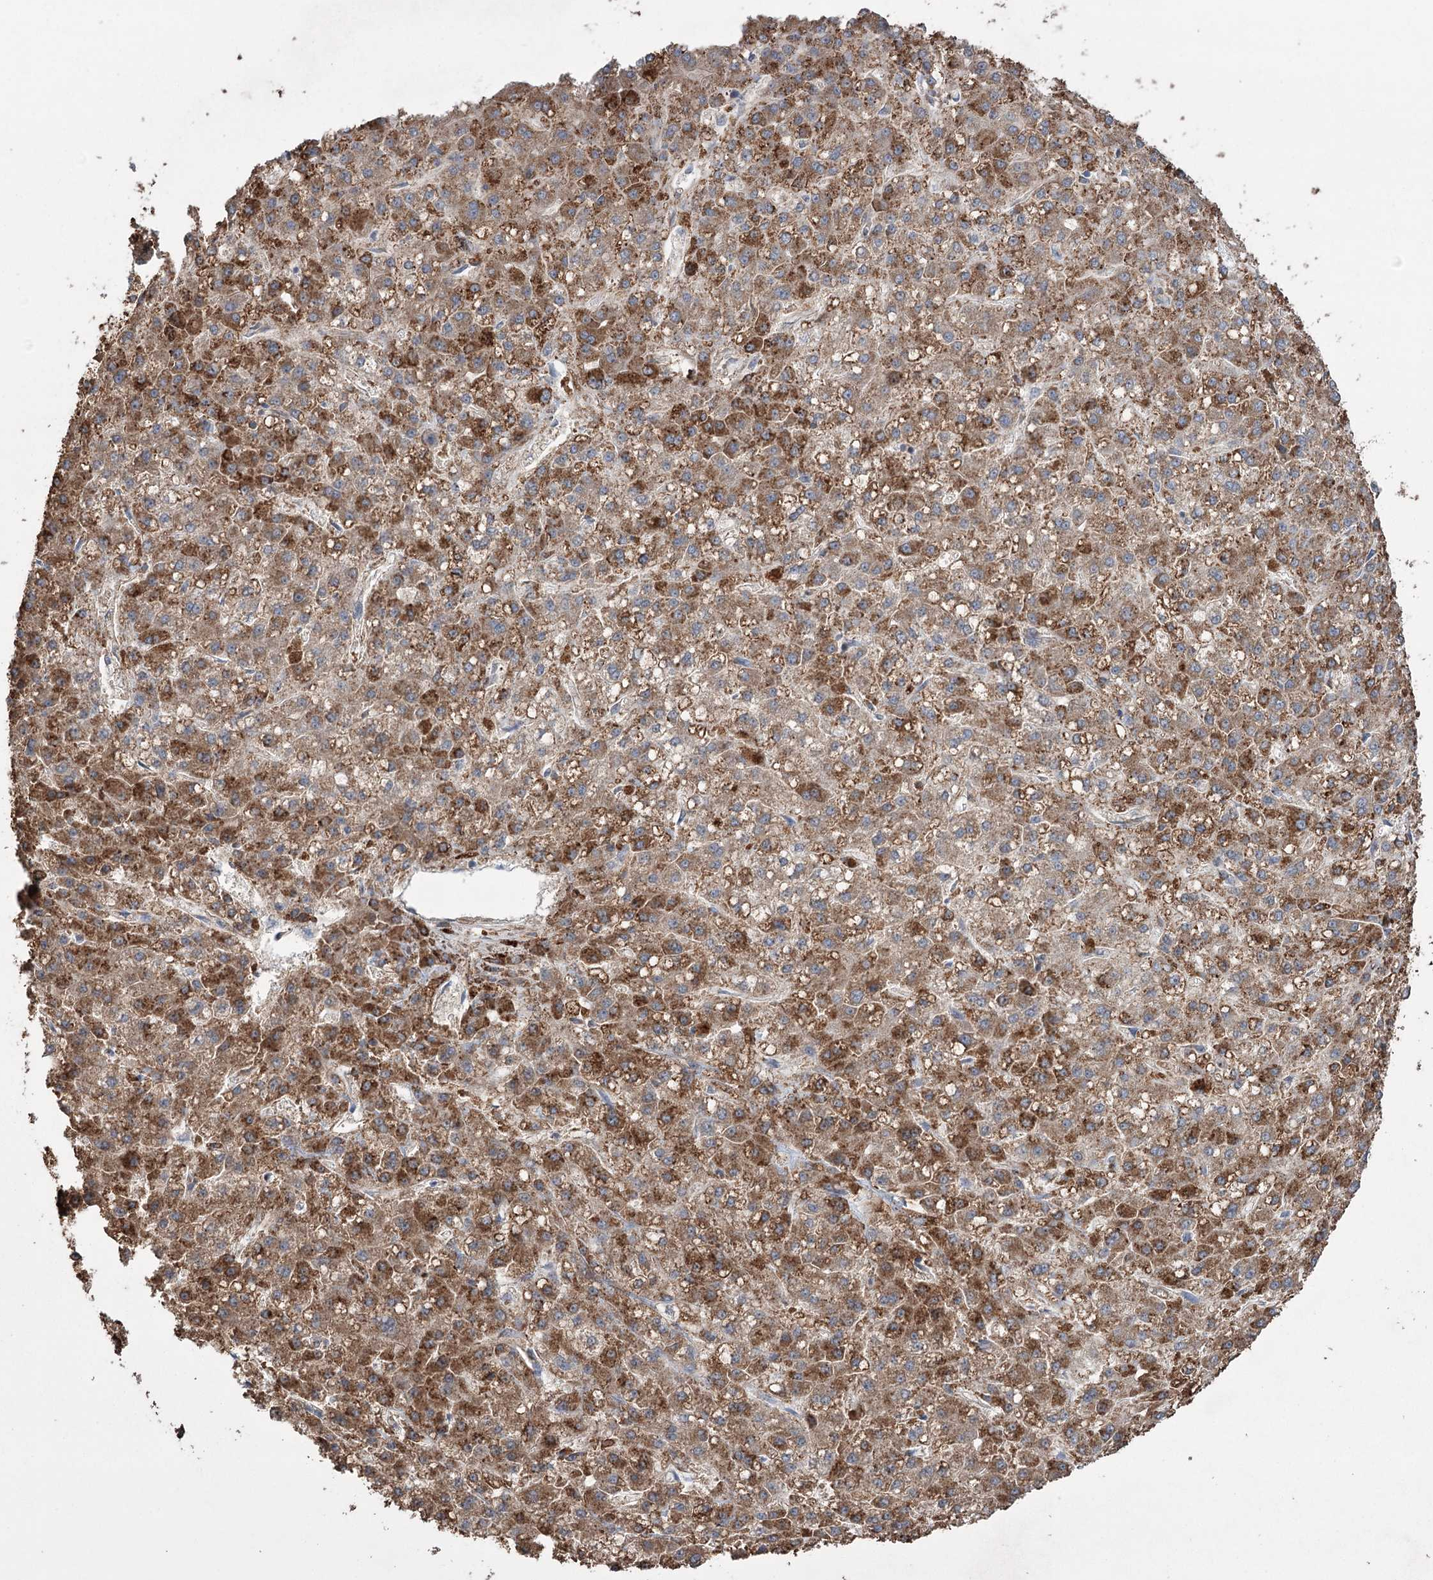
{"staining": {"intensity": "strong", "quantity": ">75%", "location": "cytoplasmic/membranous"}, "tissue": "liver cancer", "cell_type": "Tumor cells", "image_type": "cancer", "snomed": [{"axis": "morphology", "description": "Carcinoma, Hepatocellular, NOS"}, {"axis": "topography", "description": "Liver"}], "caption": "Strong cytoplasmic/membranous staining for a protein is seen in approximately >75% of tumor cells of liver cancer (hepatocellular carcinoma) using IHC.", "gene": "TRIM71", "patient": {"sex": "male", "age": 67}}